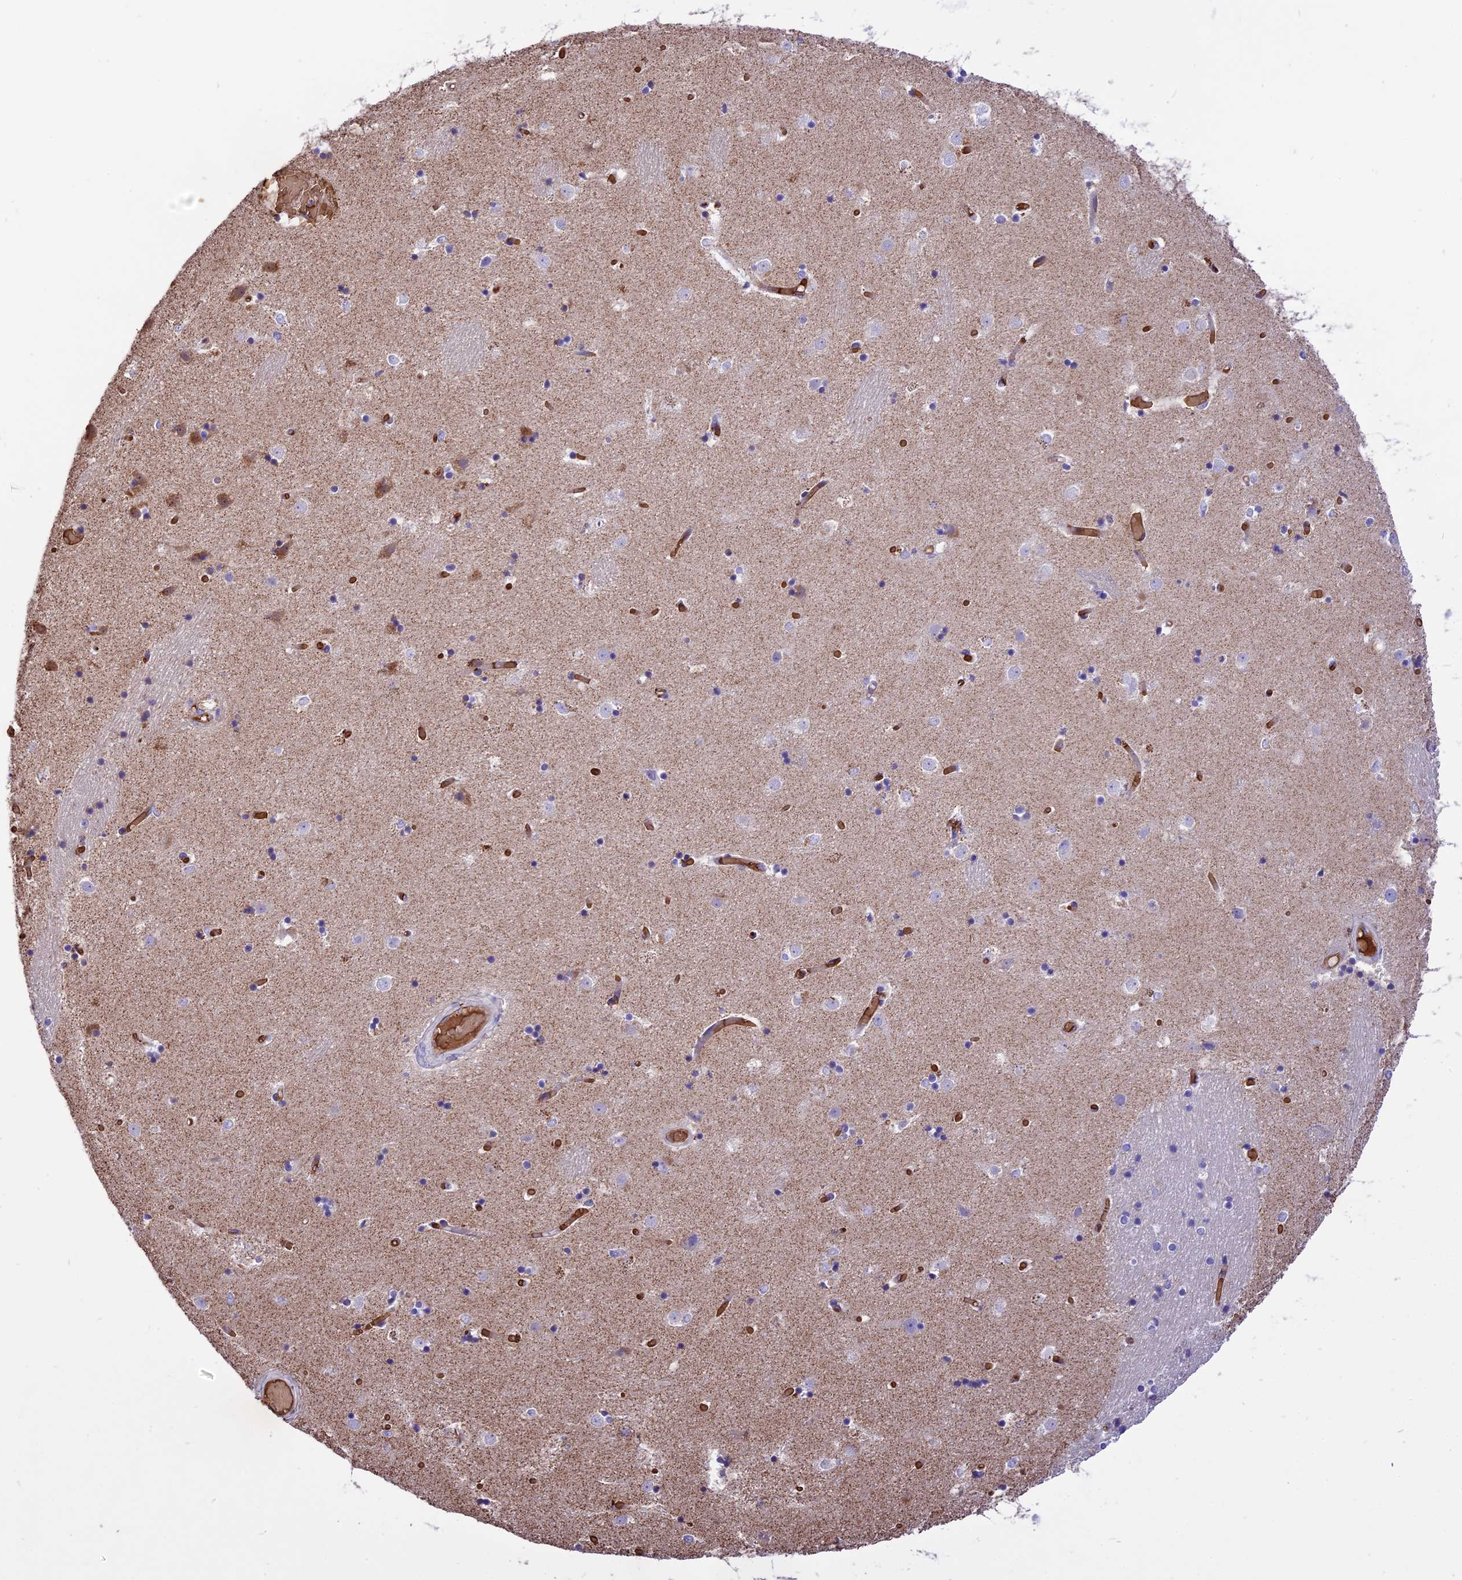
{"staining": {"intensity": "negative", "quantity": "none", "location": "none"}, "tissue": "caudate", "cell_type": "Glial cells", "image_type": "normal", "snomed": [{"axis": "morphology", "description": "Normal tissue, NOS"}, {"axis": "topography", "description": "Lateral ventricle wall"}], "caption": "DAB immunohistochemical staining of unremarkable human caudate exhibits no significant positivity in glial cells. (Brightfield microscopy of DAB (3,3'-diaminobenzidine) immunohistochemistry (IHC) at high magnification).", "gene": "TTC4", "patient": {"sex": "female", "age": 52}}